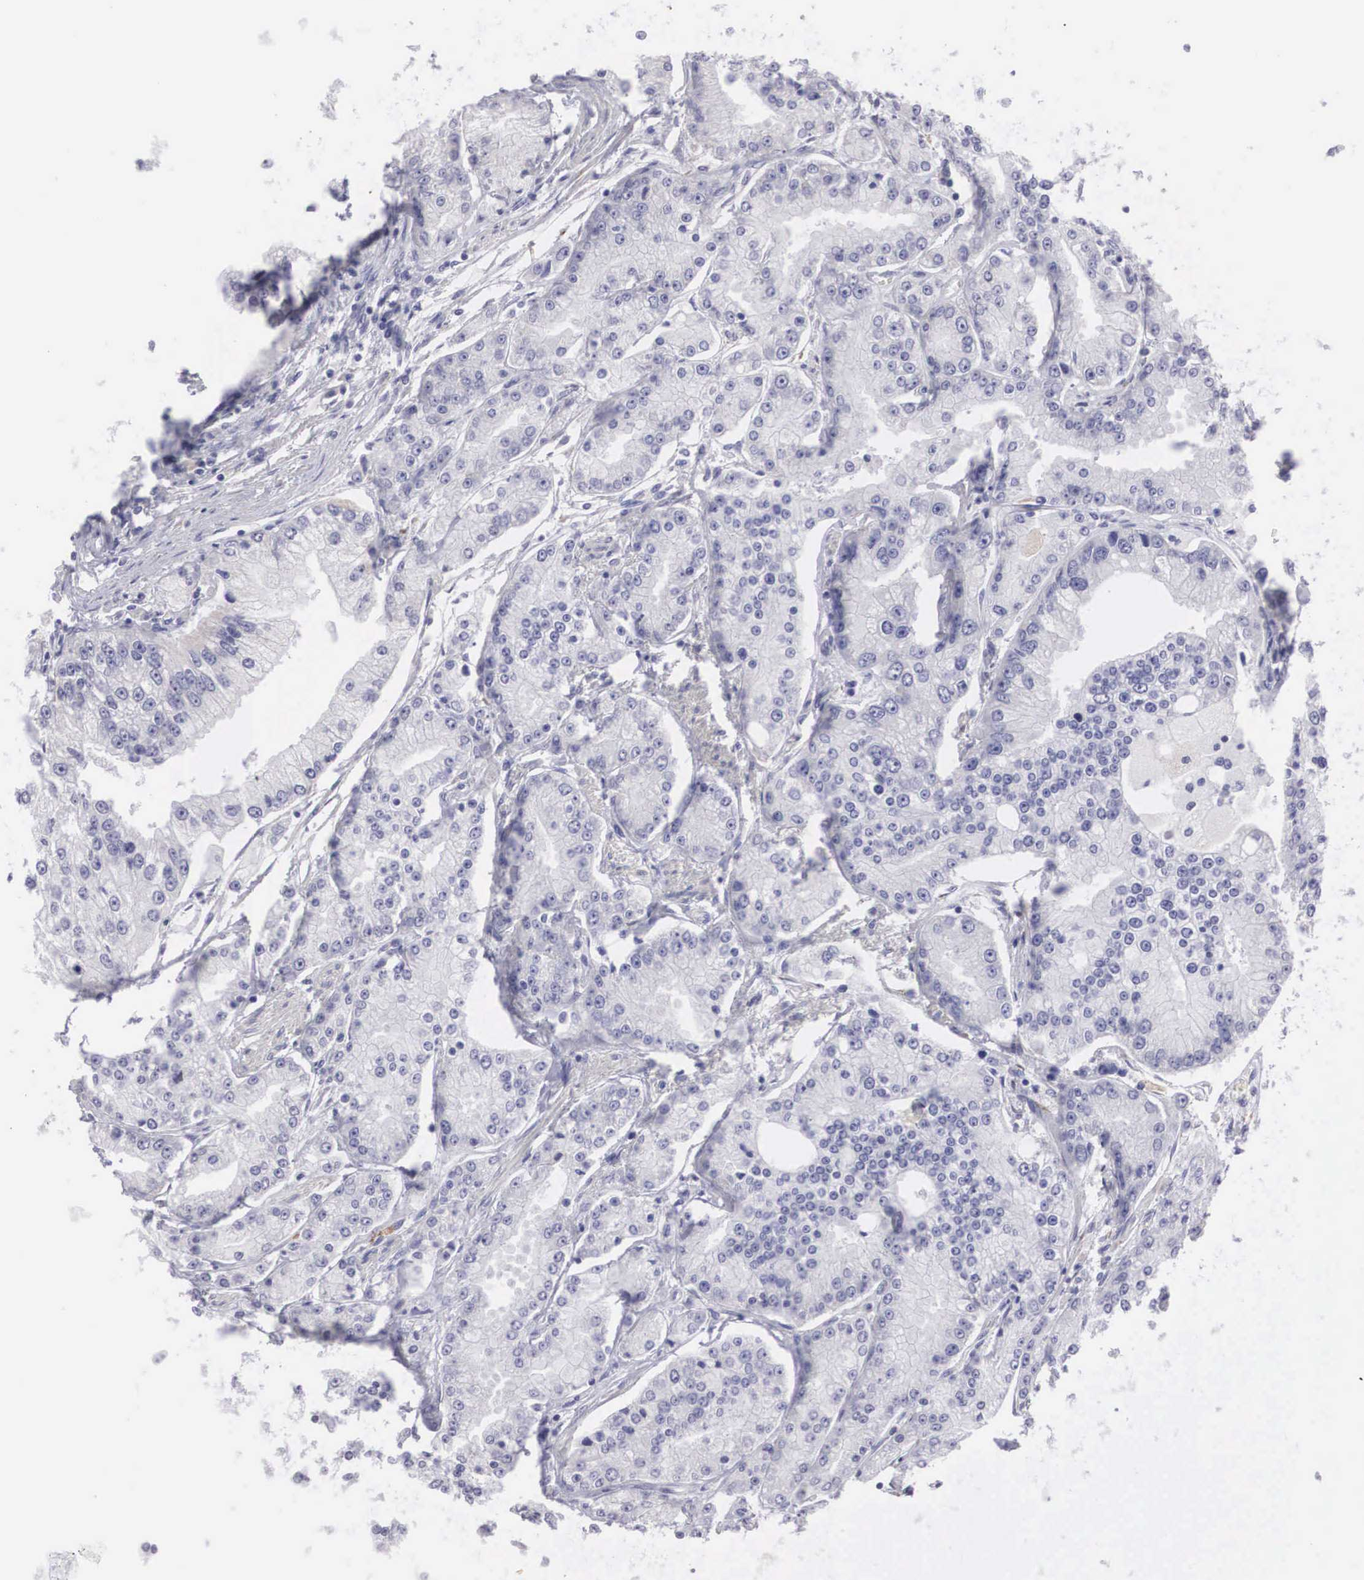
{"staining": {"intensity": "negative", "quantity": "none", "location": "none"}, "tissue": "prostate cancer", "cell_type": "Tumor cells", "image_type": "cancer", "snomed": [{"axis": "morphology", "description": "Adenocarcinoma, Medium grade"}, {"axis": "topography", "description": "Prostate"}], "caption": "This is an immunohistochemistry (IHC) image of human adenocarcinoma (medium-grade) (prostate). There is no expression in tumor cells.", "gene": "ARMCX3", "patient": {"sex": "male", "age": 72}}